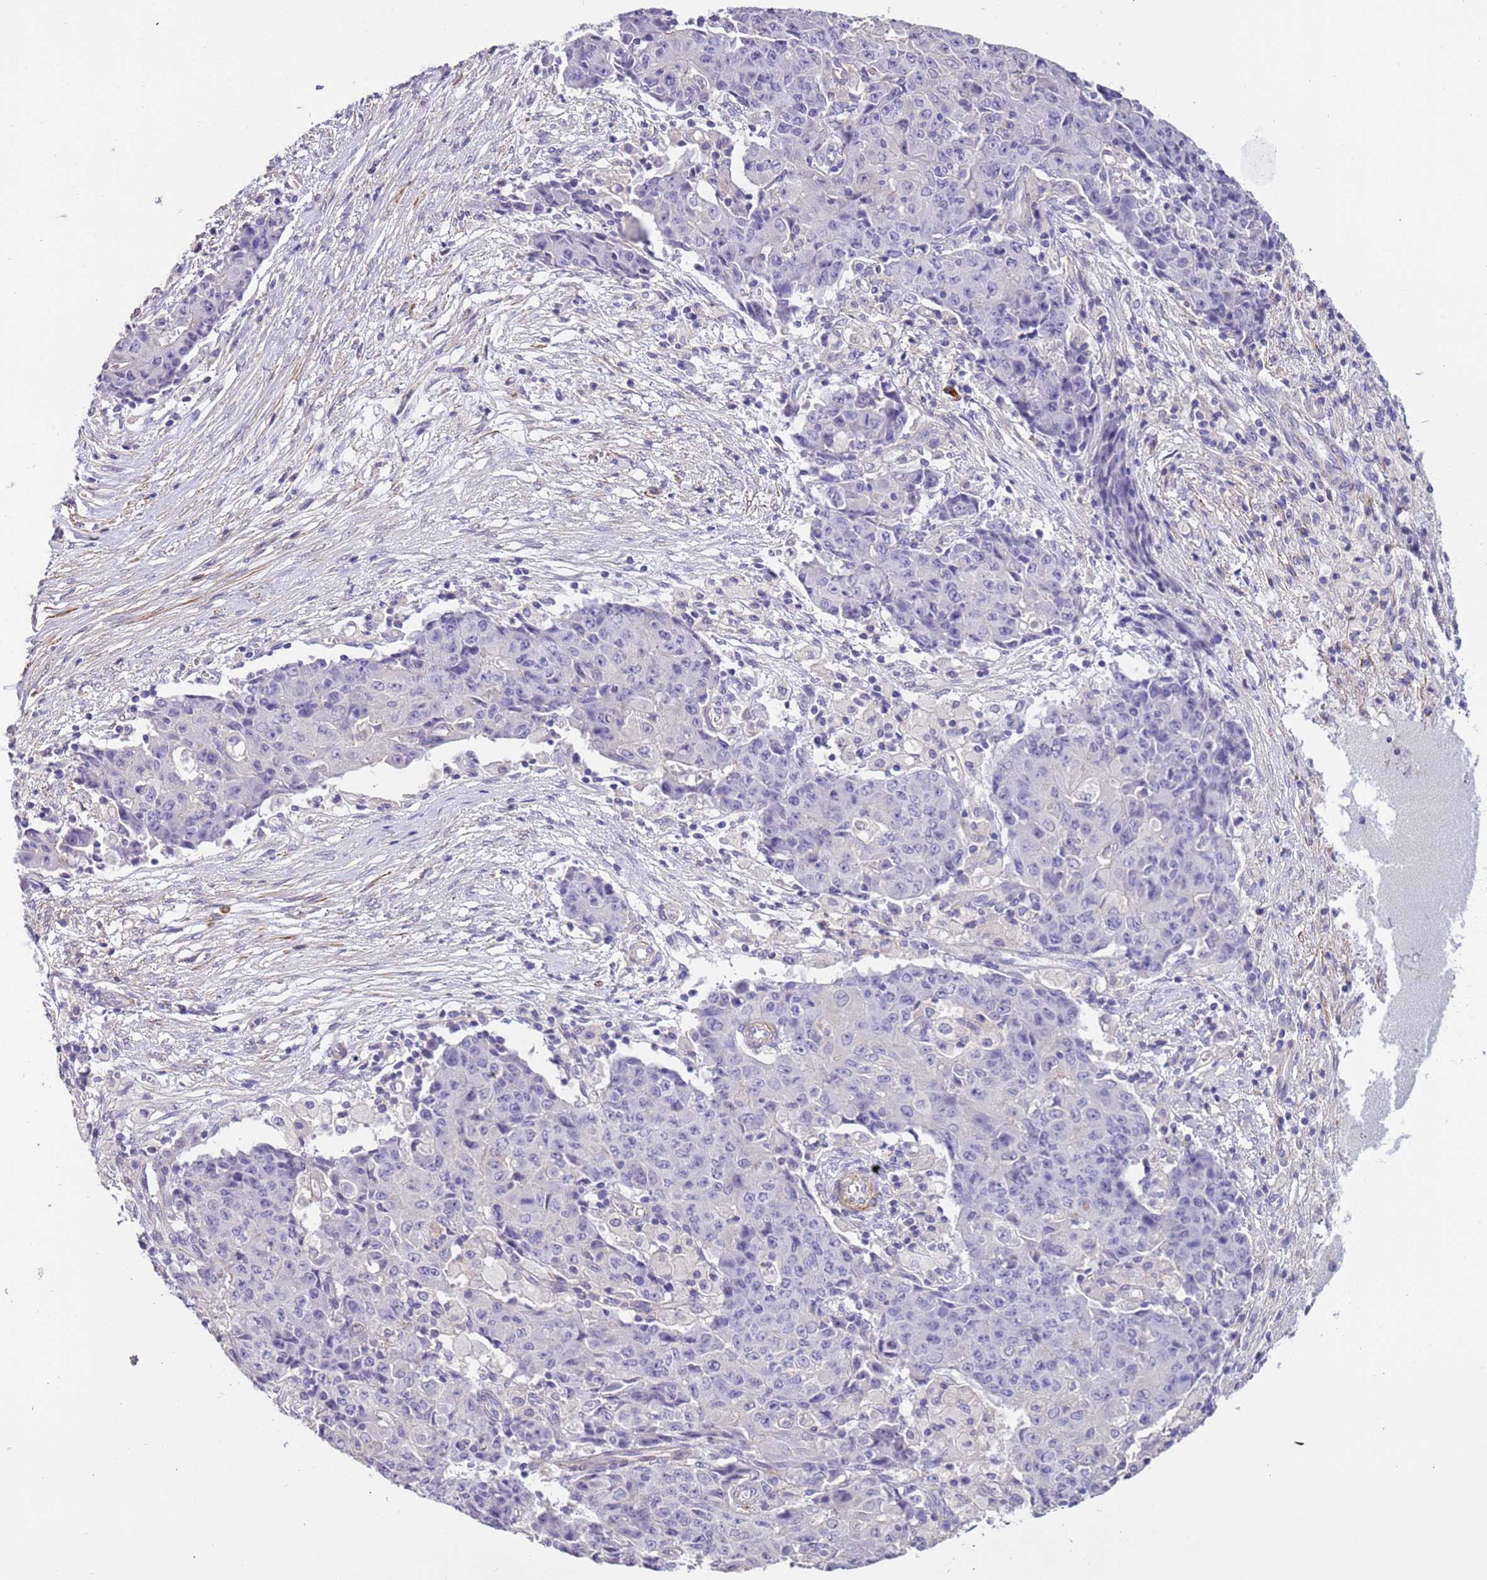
{"staining": {"intensity": "negative", "quantity": "none", "location": "none"}, "tissue": "ovarian cancer", "cell_type": "Tumor cells", "image_type": "cancer", "snomed": [{"axis": "morphology", "description": "Carcinoma, endometroid"}, {"axis": "topography", "description": "Ovary"}], "caption": "This is an immunohistochemistry micrograph of human ovarian endometroid carcinoma. There is no positivity in tumor cells.", "gene": "PCGF2", "patient": {"sex": "female", "age": 42}}